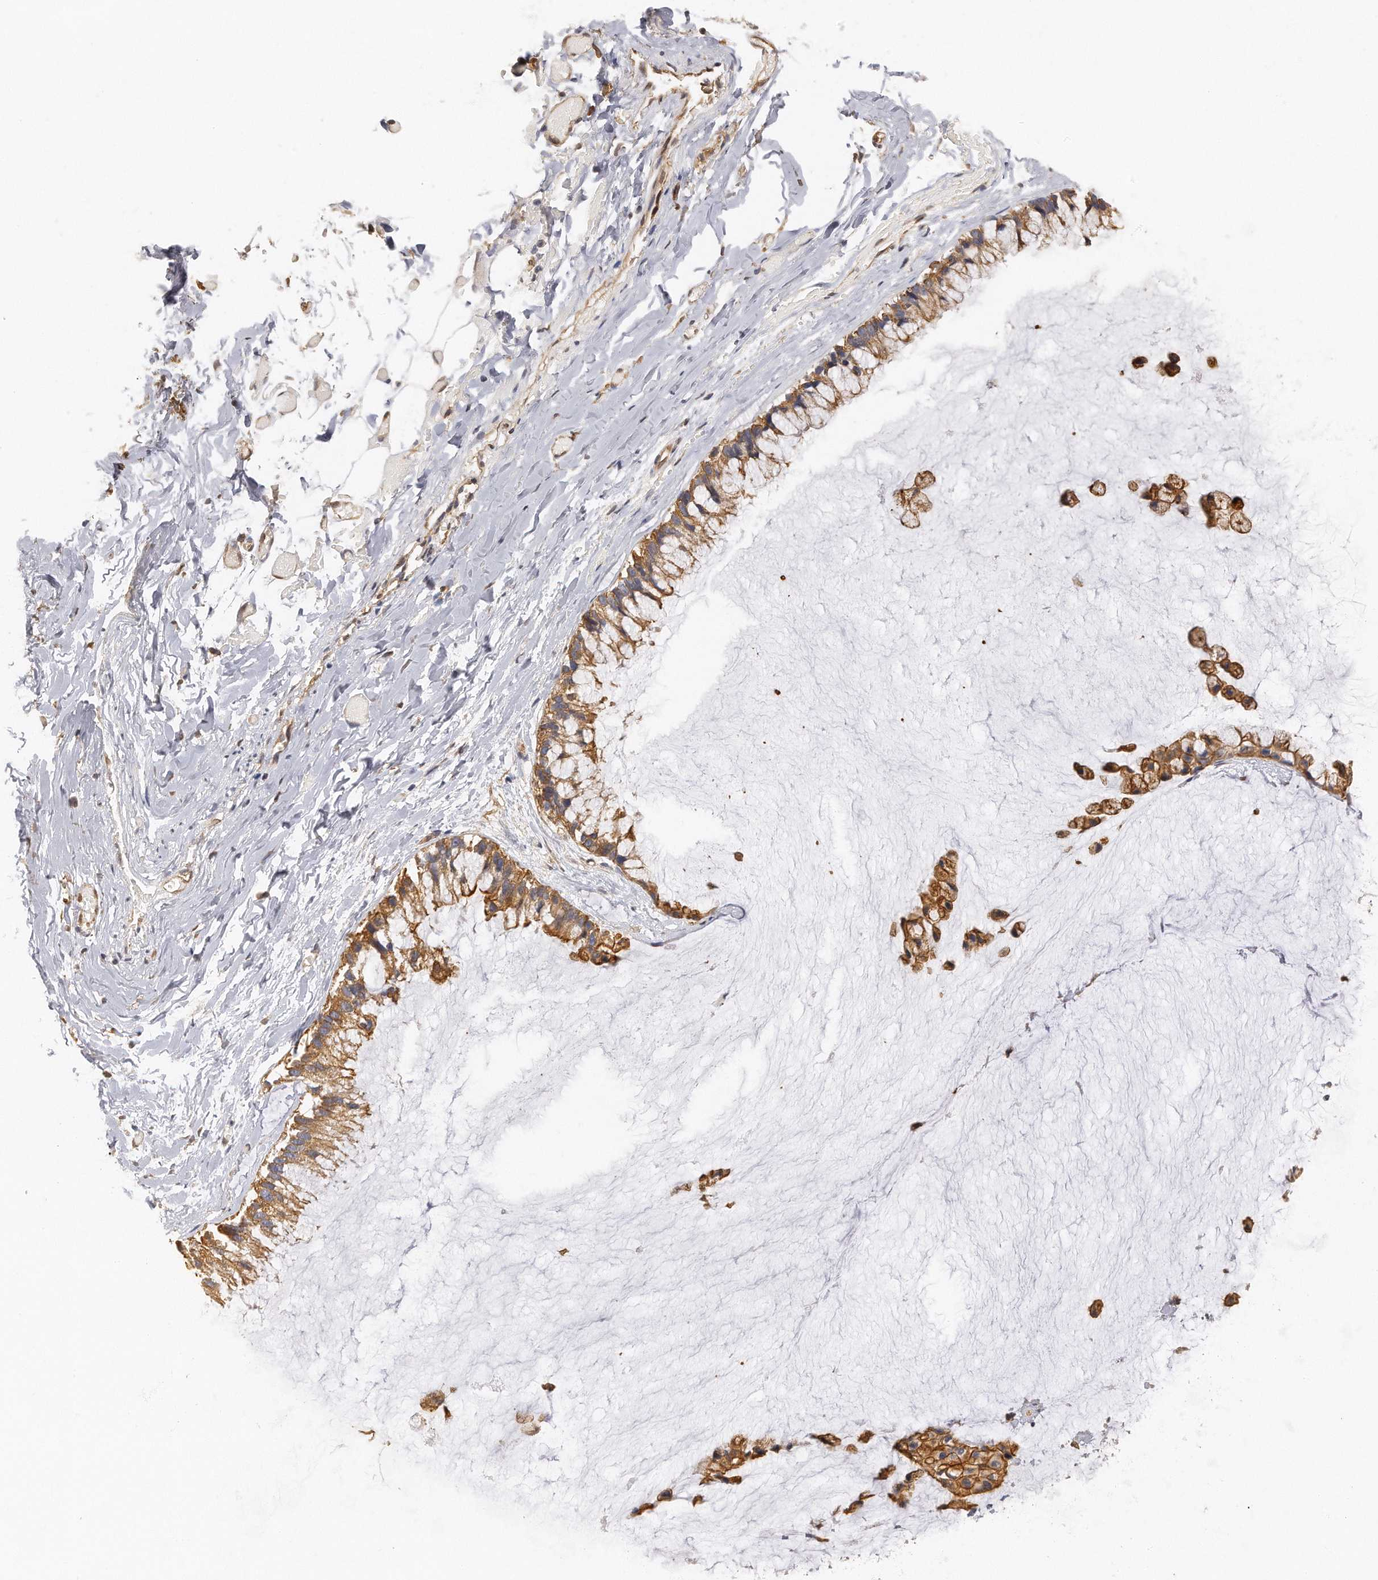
{"staining": {"intensity": "strong", "quantity": ">75%", "location": "cytoplasmic/membranous"}, "tissue": "ovarian cancer", "cell_type": "Tumor cells", "image_type": "cancer", "snomed": [{"axis": "morphology", "description": "Cystadenocarcinoma, mucinous, NOS"}, {"axis": "topography", "description": "Ovary"}], "caption": "Immunohistochemistry (IHC) (DAB) staining of ovarian cancer (mucinous cystadenocarcinoma) demonstrates strong cytoplasmic/membranous protein positivity in approximately >75% of tumor cells.", "gene": "CHST7", "patient": {"sex": "female", "age": 39}}